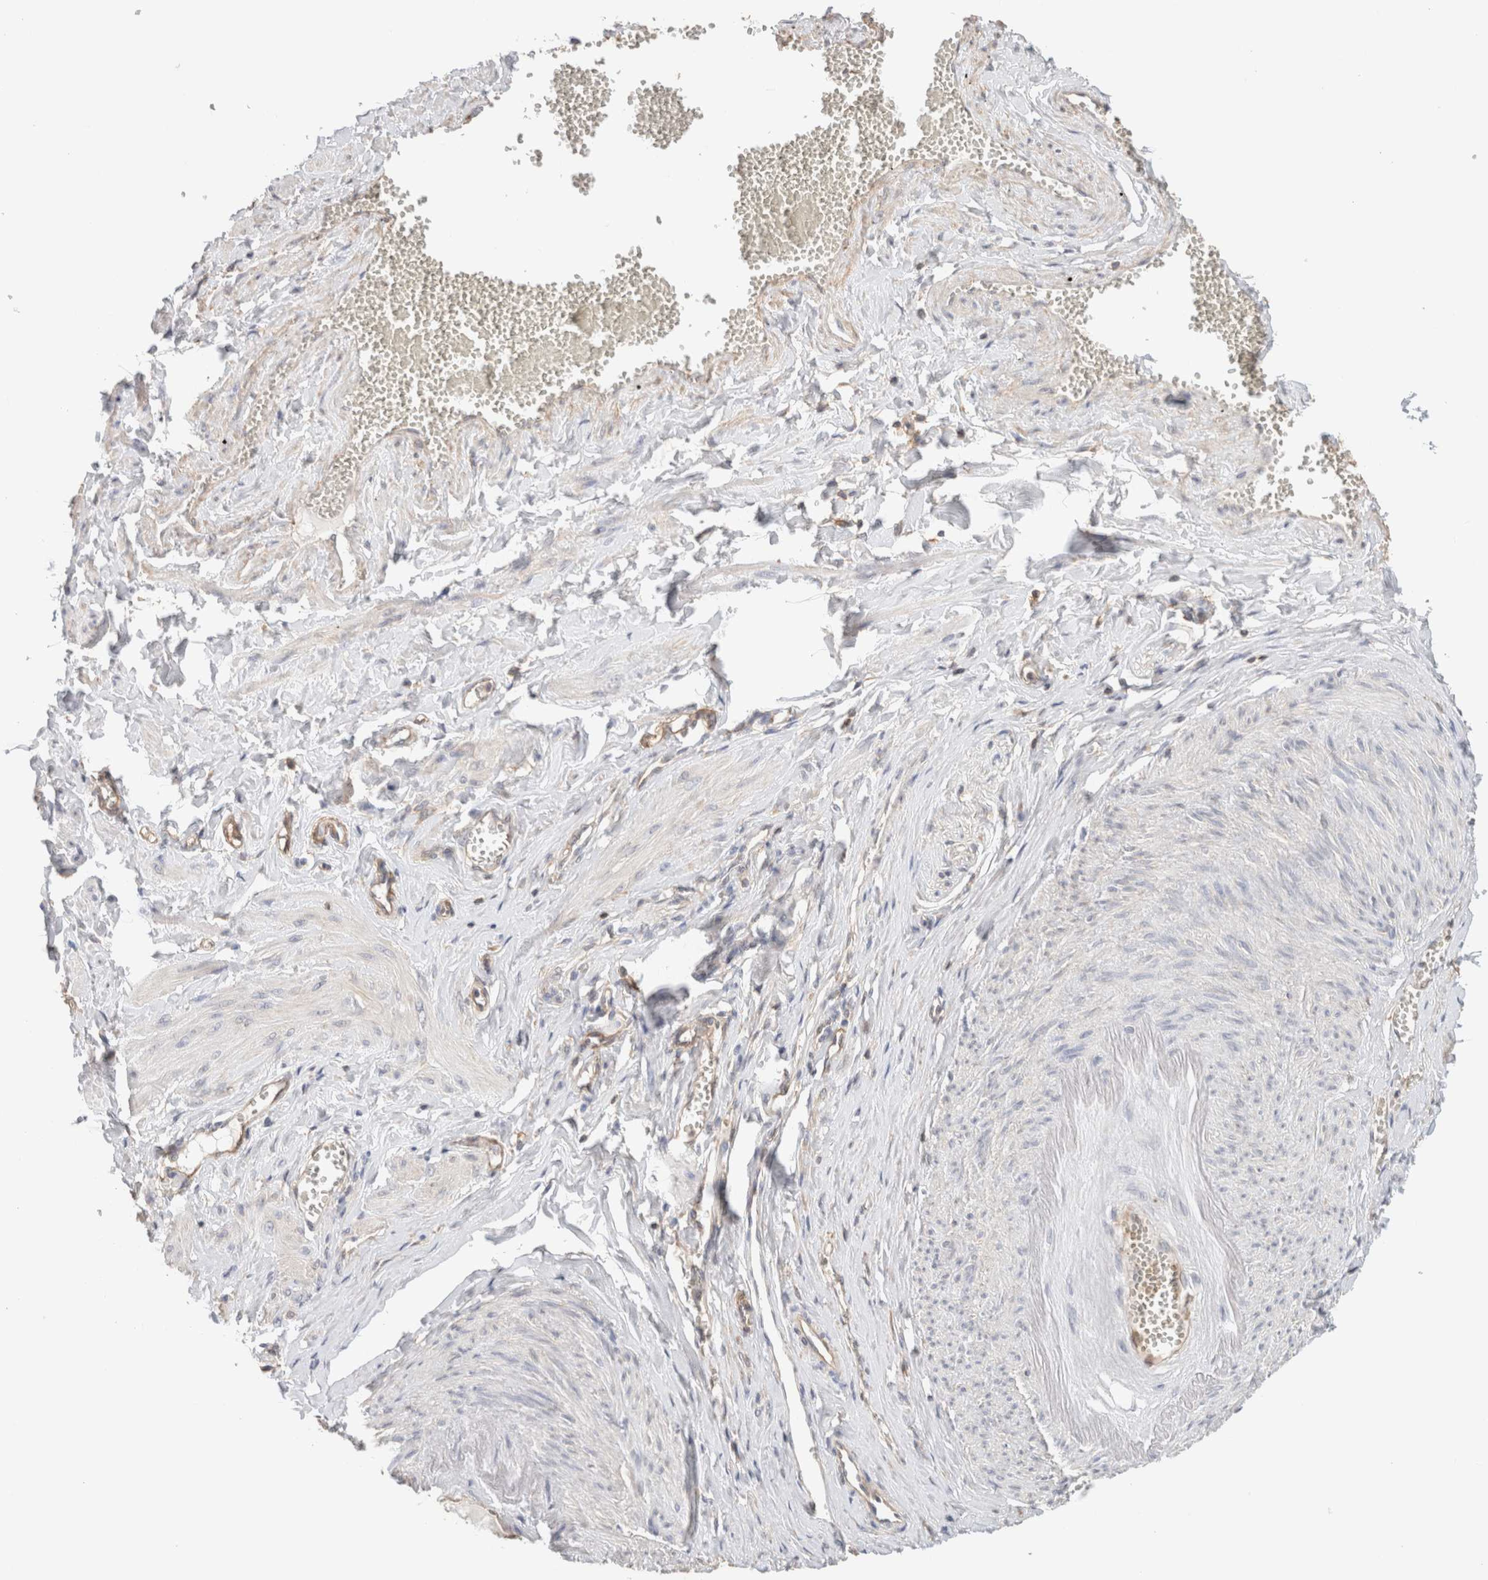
{"staining": {"intensity": "weak", "quantity": "25%-75%", "location": "cytoplasmic/membranous"}, "tissue": "adipose tissue", "cell_type": "Adipocytes", "image_type": "normal", "snomed": [{"axis": "morphology", "description": "Normal tissue, NOS"}, {"axis": "topography", "description": "Vascular tissue"}, {"axis": "topography", "description": "Fallopian tube"}, {"axis": "topography", "description": "Ovary"}], "caption": "High-magnification brightfield microscopy of normal adipose tissue stained with DAB (brown) and counterstained with hematoxylin (blue). adipocytes exhibit weak cytoplasmic/membranous expression is present in approximately25%-75% of cells. Nuclei are stained in blue.", "gene": "CFAP418", "patient": {"sex": "female", "age": 67}}